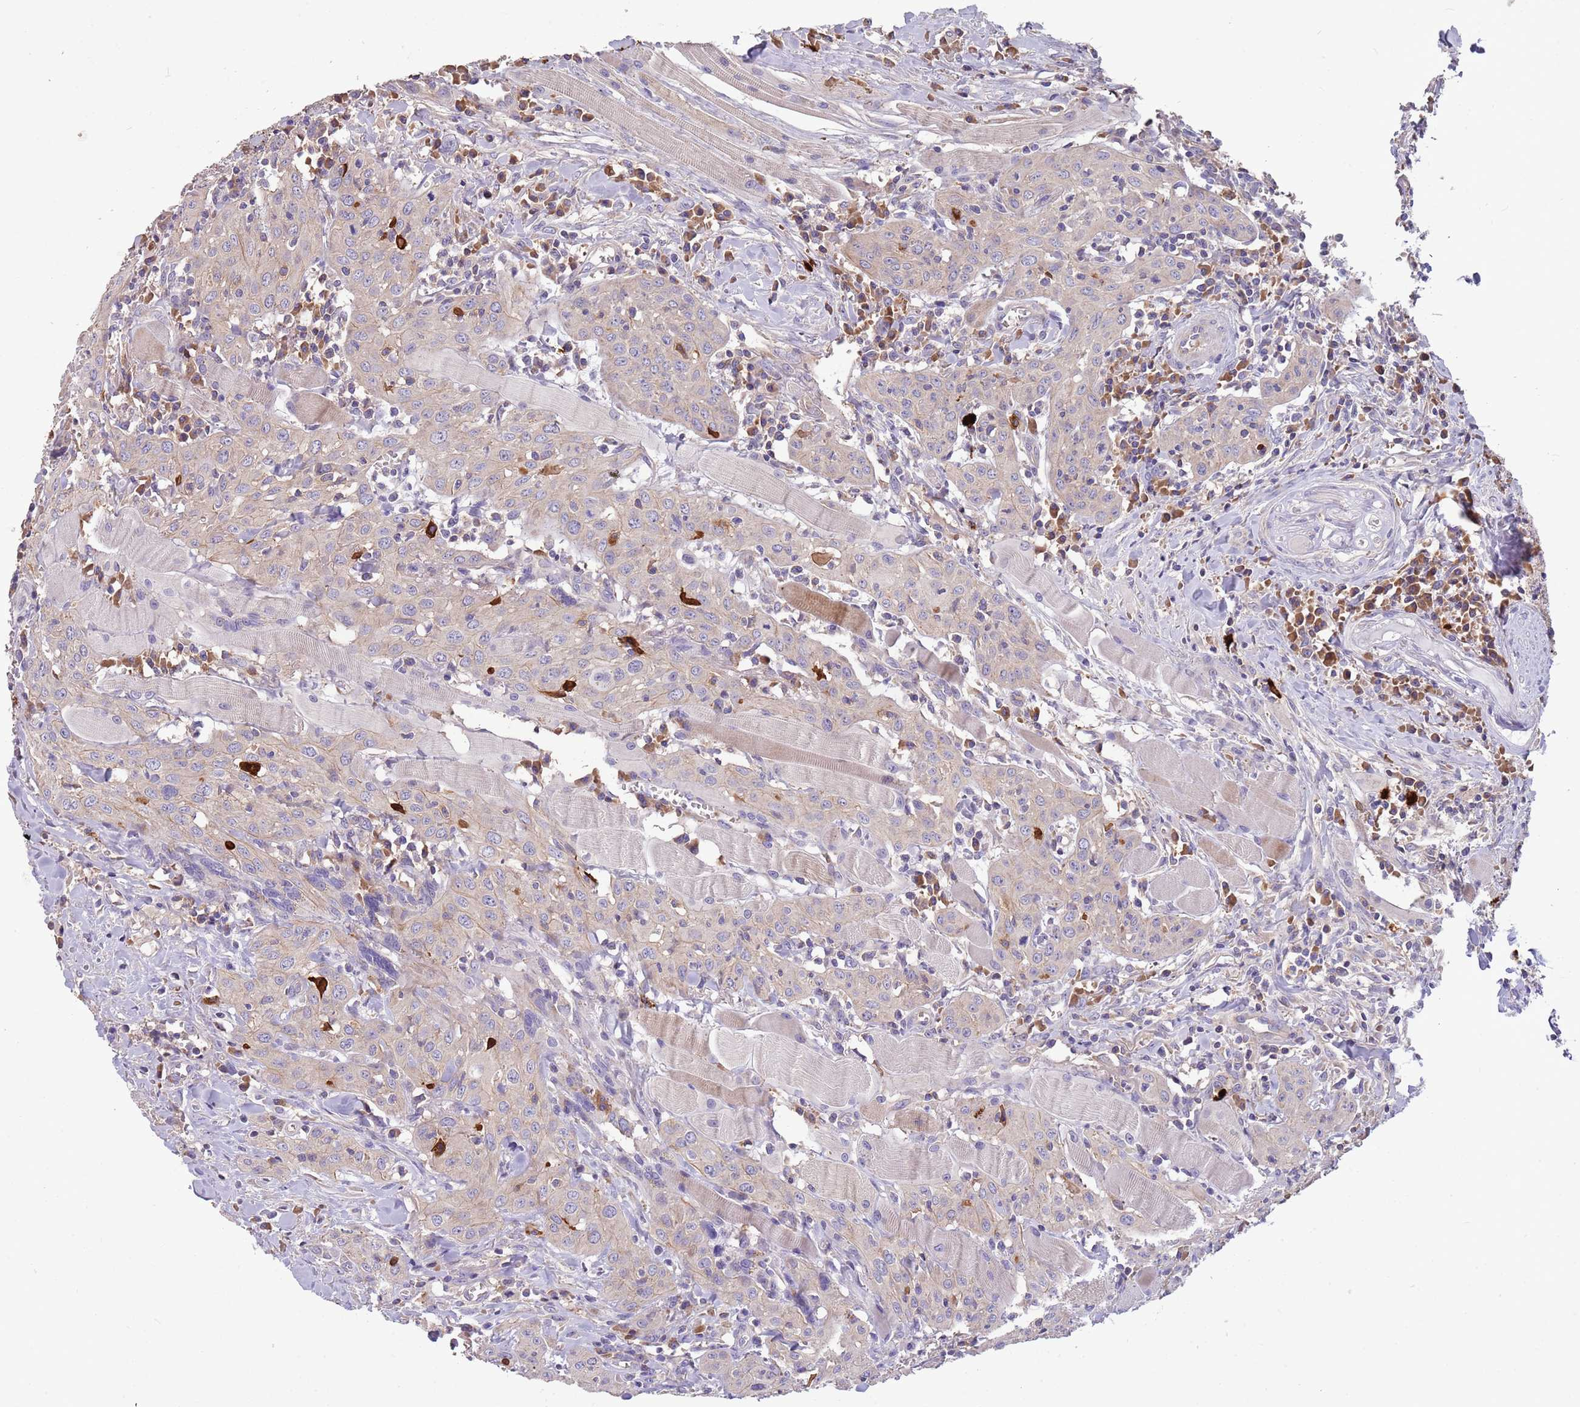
{"staining": {"intensity": "weak", "quantity": "<25%", "location": "cytoplasmic/membranous"}, "tissue": "head and neck cancer", "cell_type": "Tumor cells", "image_type": "cancer", "snomed": [{"axis": "morphology", "description": "Squamous cell carcinoma, NOS"}, {"axis": "topography", "description": "Oral tissue"}, {"axis": "topography", "description": "Head-Neck"}], "caption": "Immunohistochemistry (IHC) of human head and neck squamous cell carcinoma exhibits no positivity in tumor cells.", "gene": "TRMO", "patient": {"sex": "female", "age": 70}}